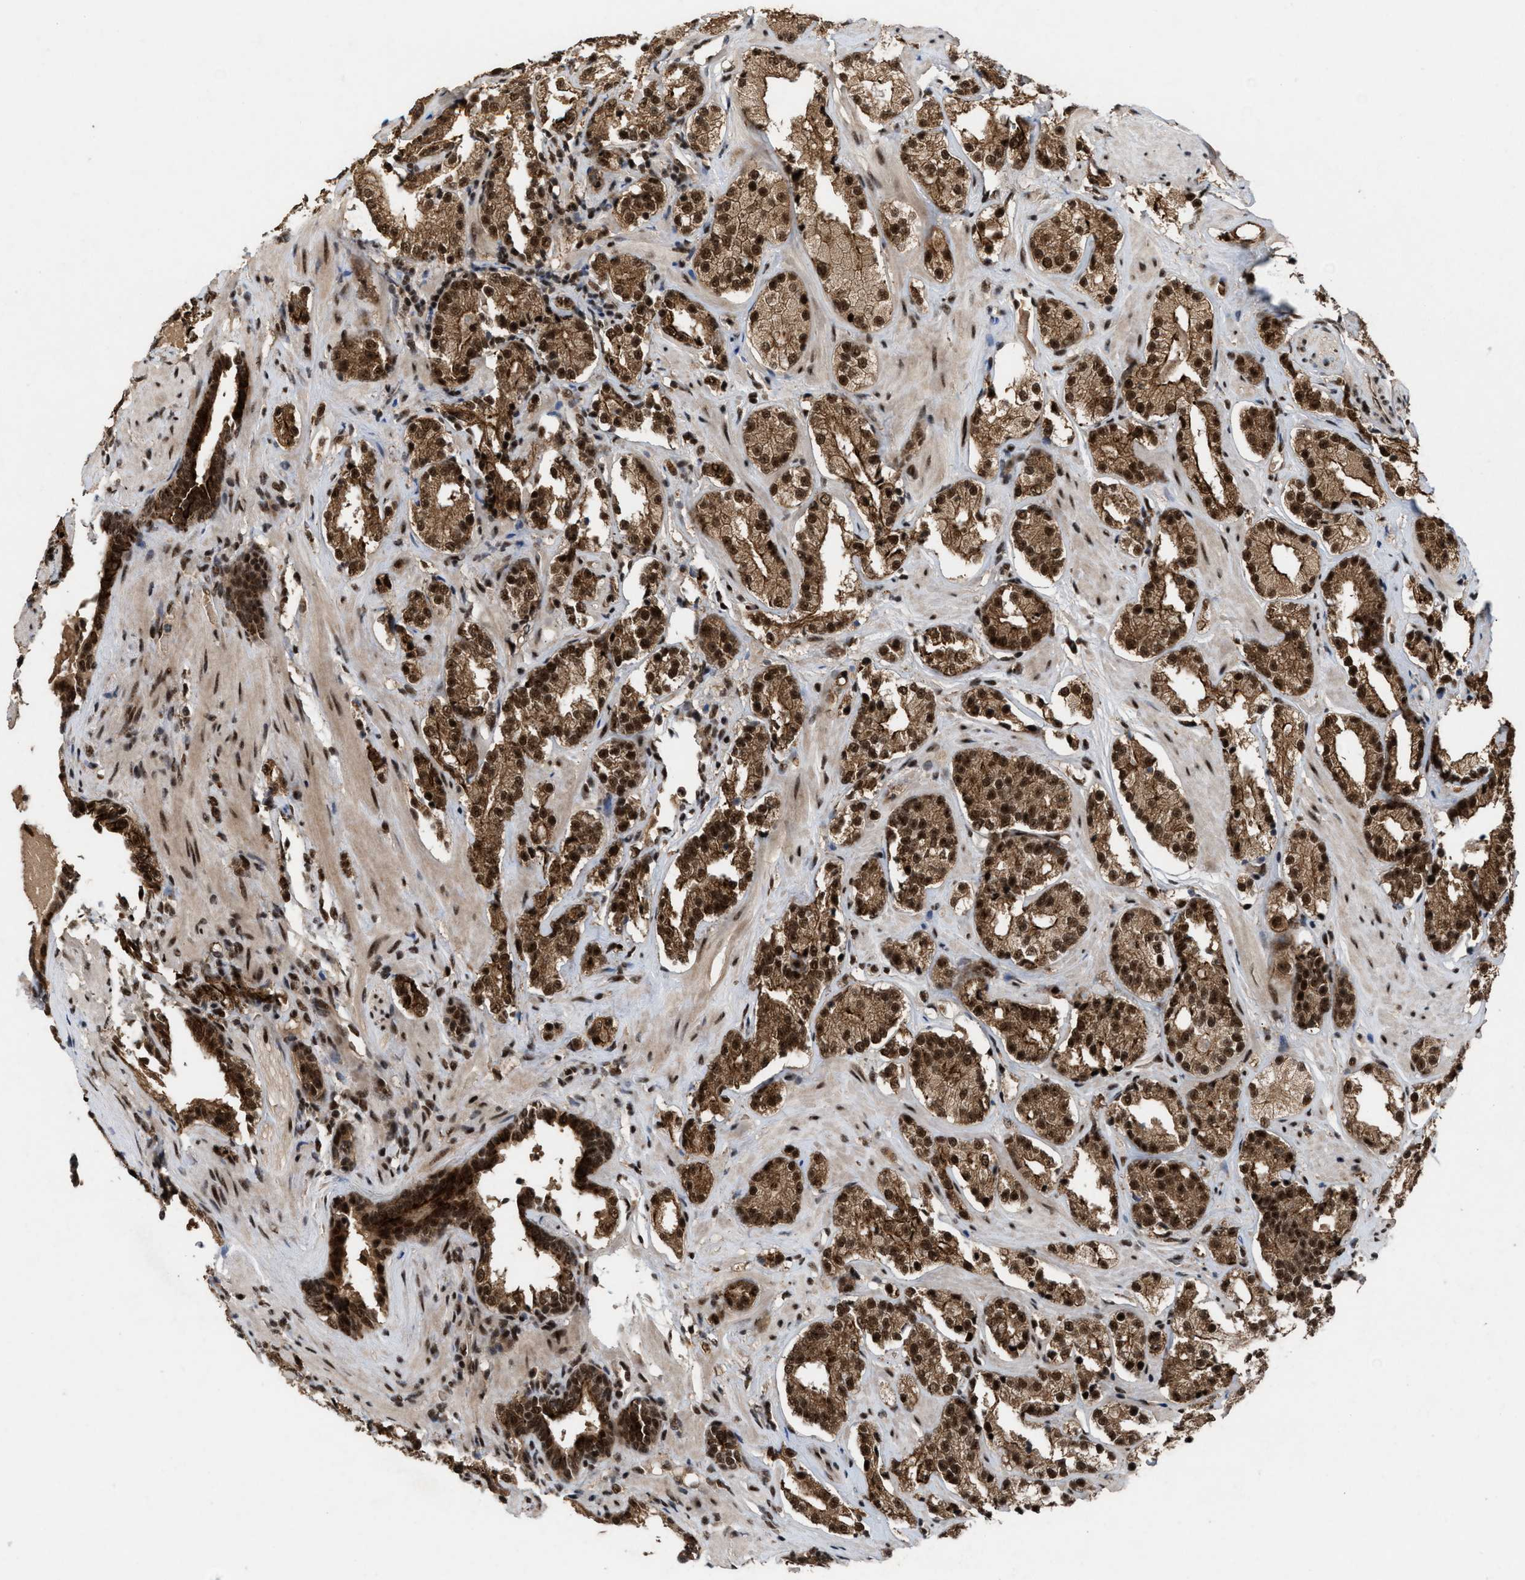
{"staining": {"intensity": "strong", "quantity": ">75%", "location": "cytoplasmic/membranous,nuclear"}, "tissue": "prostate cancer", "cell_type": "Tumor cells", "image_type": "cancer", "snomed": [{"axis": "morphology", "description": "Adenocarcinoma, High grade"}, {"axis": "topography", "description": "Prostate"}], "caption": "The photomicrograph demonstrates a brown stain indicating the presence of a protein in the cytoplasmic/membranous and nuclear of tumor cells in prostate cancer (adenocarcinoma (high-grade)).", "gene": "PRPF4", "patient": {"sex": "male", "age": 71}}